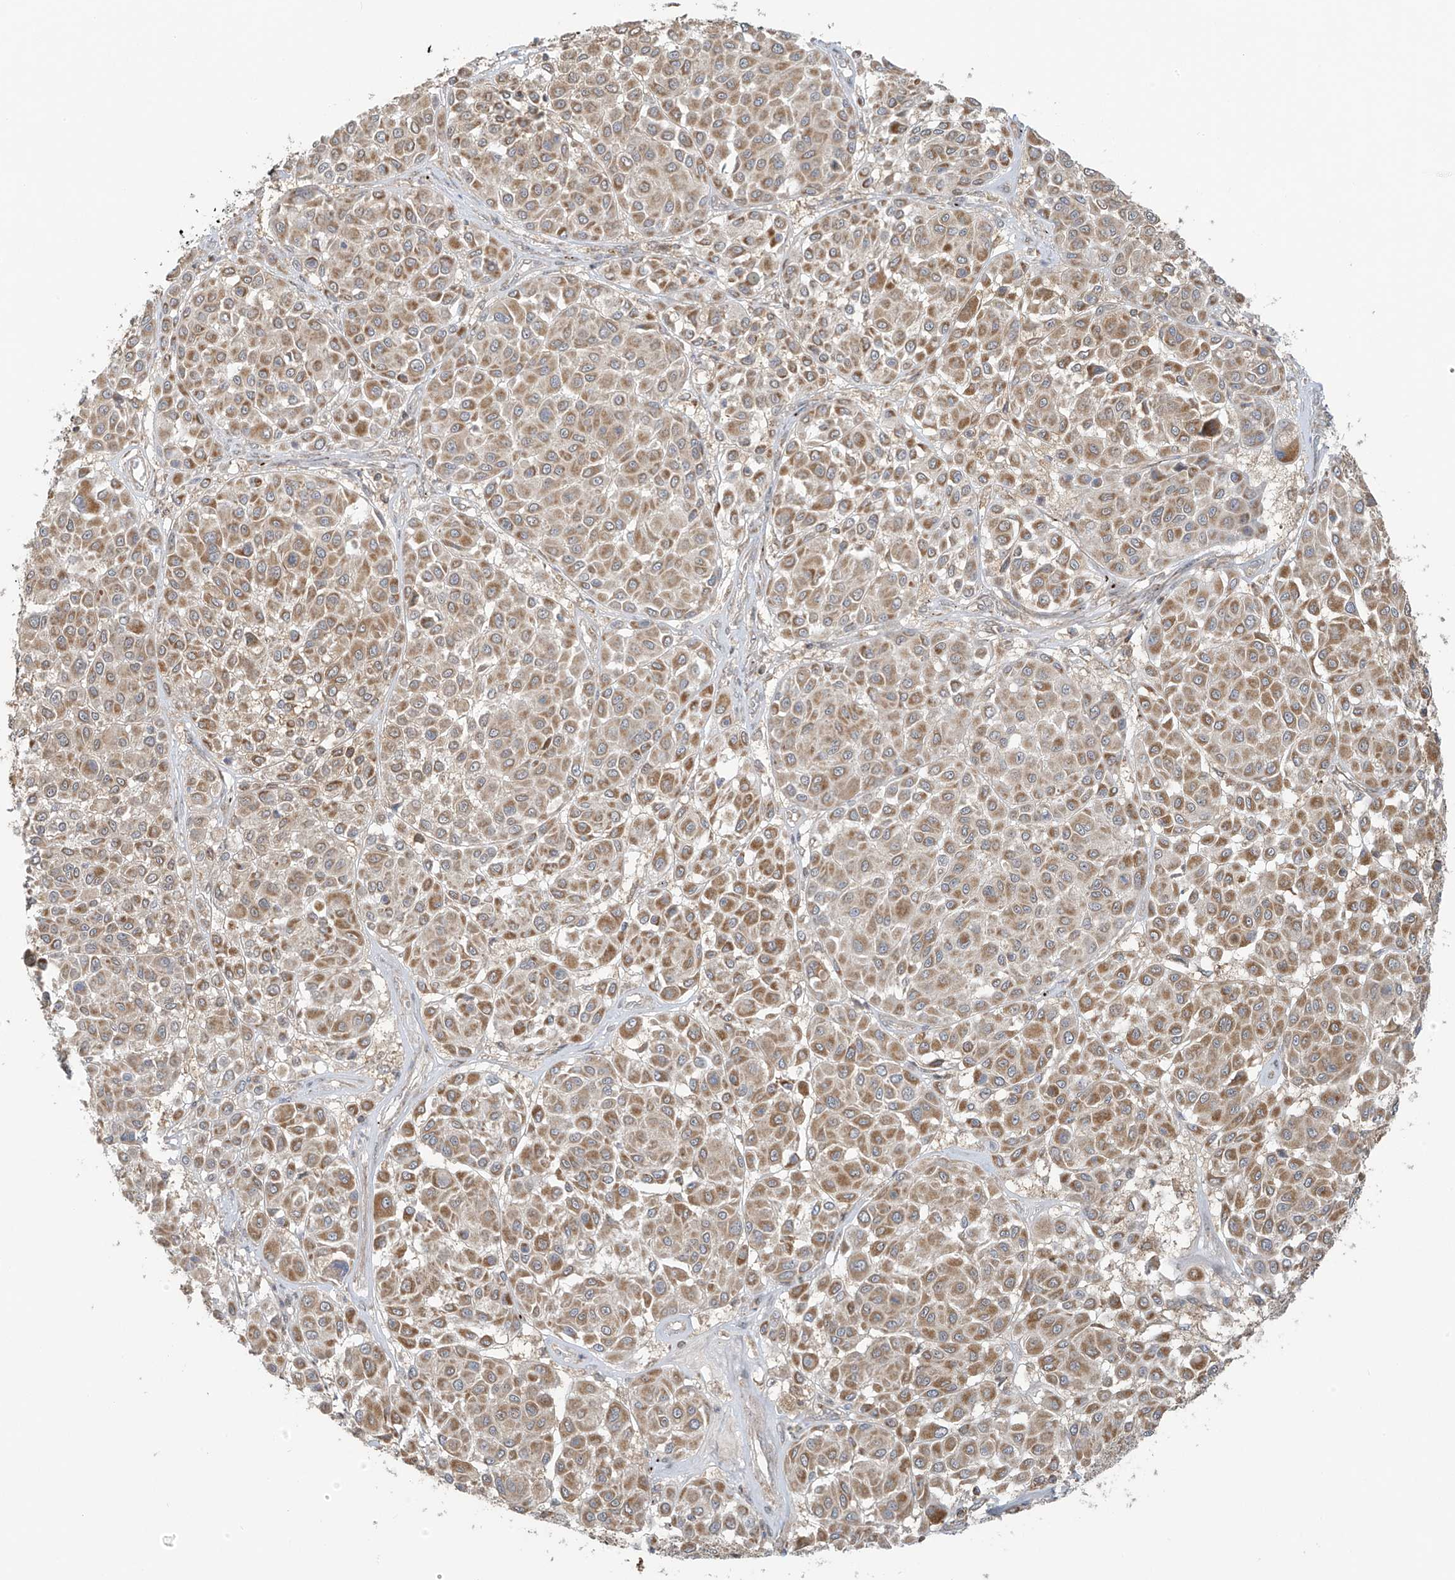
{"staining": {"intensity": "moderate", "quantity": ">75%", "location": "cytoplasmic/membranous"}, "tissue": "melanoma", "cell_type": "Tumor cells", "image_type": "cancer", "snomed": [{"axis": "morphology", "description": "Malignant melanoma, Metastatic site"}, {"axis": "topography", "description": "Soft tissue"}], "caption": "A high-resolution micrograph shows immunohistochemistry staining of malignant melanoma (metastatic site), which shows moderate cytoplasmic/membranous expression in approximately >75% of tumor cells. Using DAB (brown) and hematoxylin (blue) stains, captured at high magnification using brightfield microscopy.", "gene": "HDDC2", "patient": {"sex": "male", "age": 41}}